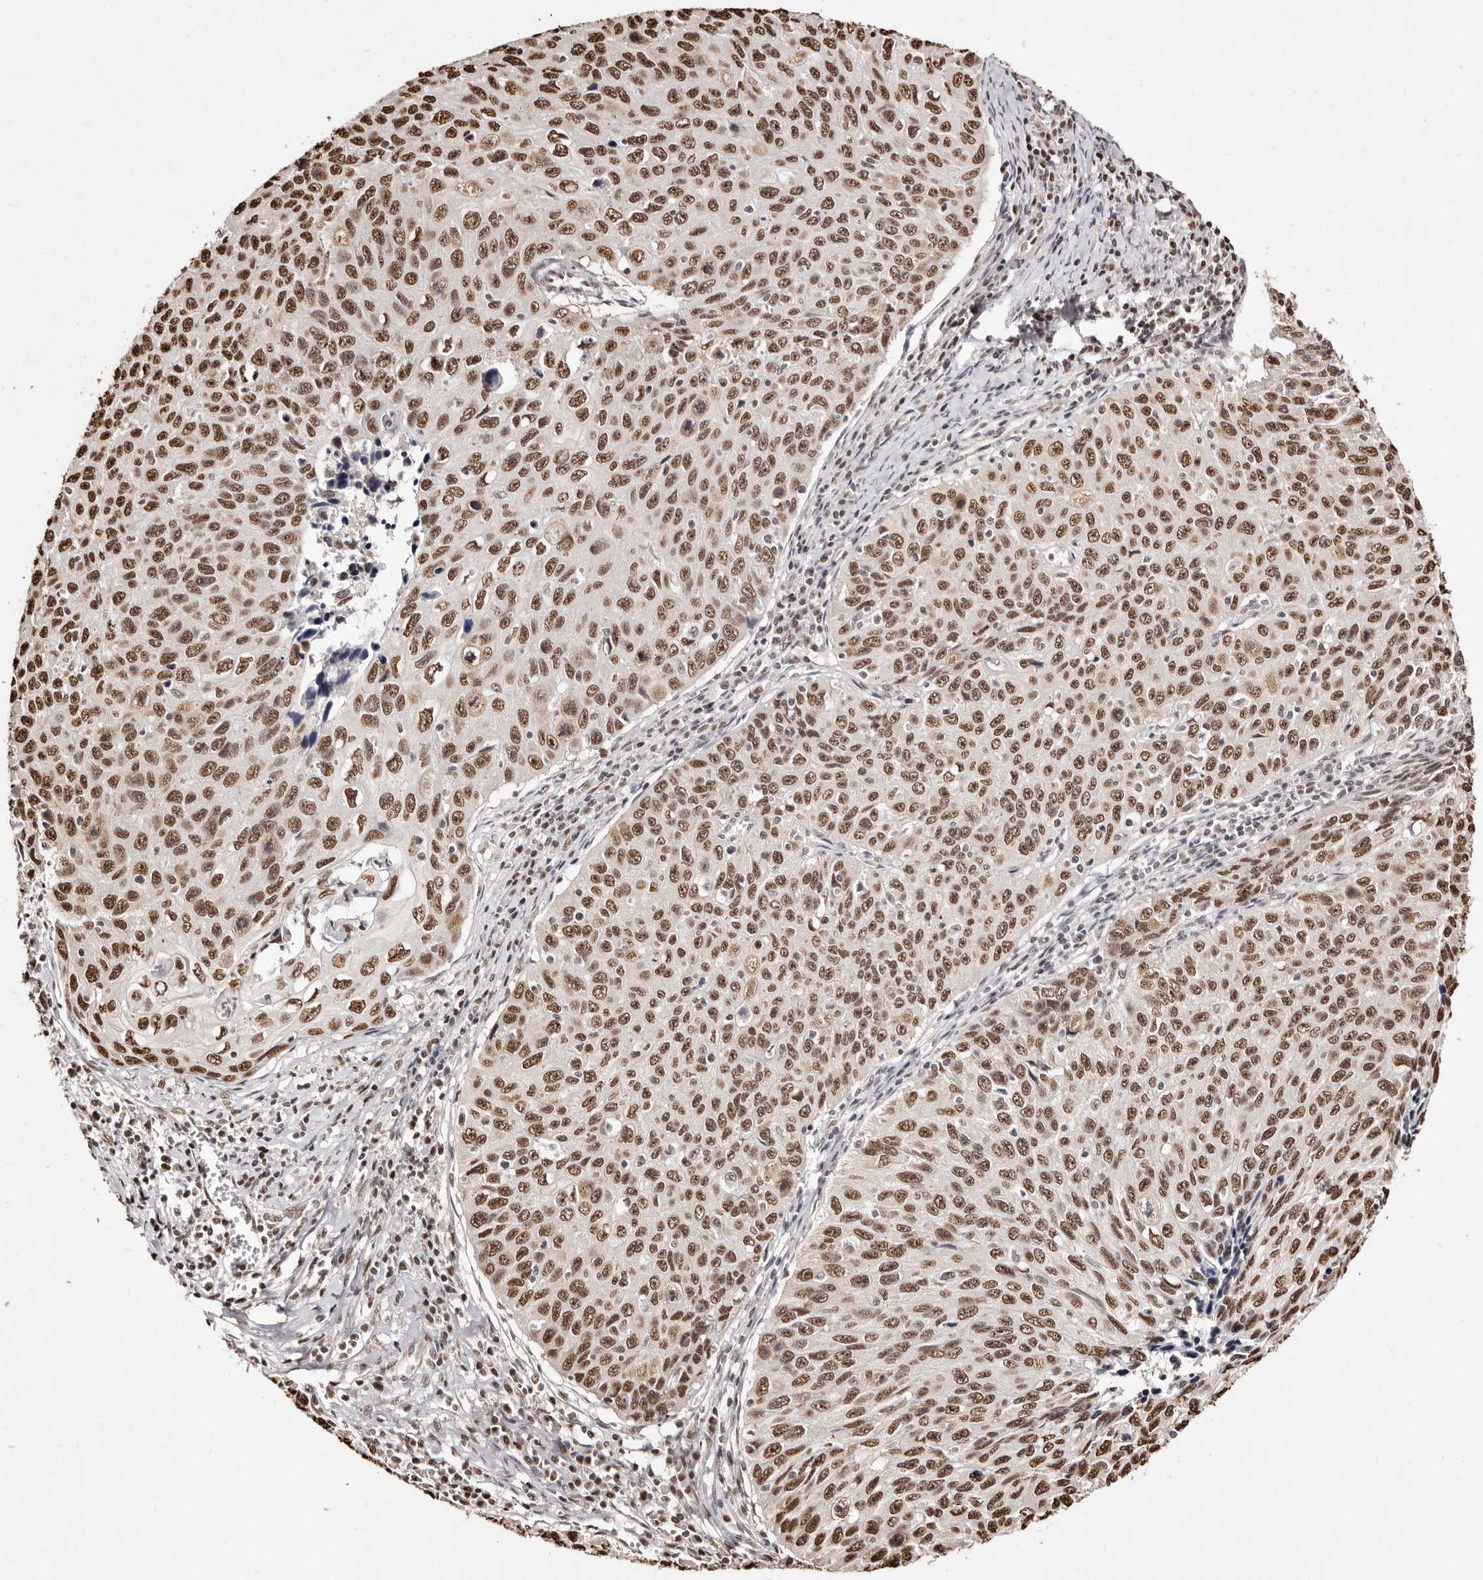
{"staining": {"intensity": "moderate", "quantity": ">75%", "location": "nuclear"}, "tissue": "cervical cancer", "cell_type": "Tumor cells", "image_type": "cancer", "snomed": [{"axis": "morphology", "description": "Squamous cell carcinoma, NOS"}, {"axis": "topography", "description": "Cervix"}], "caption": "Brown immunohistochemical staining in squamous cell carcinoma (cervical) exhibits moderate nuclear positivity in approximately >75% of tumor cells.", "gene": "BICRAL", "patient": {"sex": "female", "age": 53}}